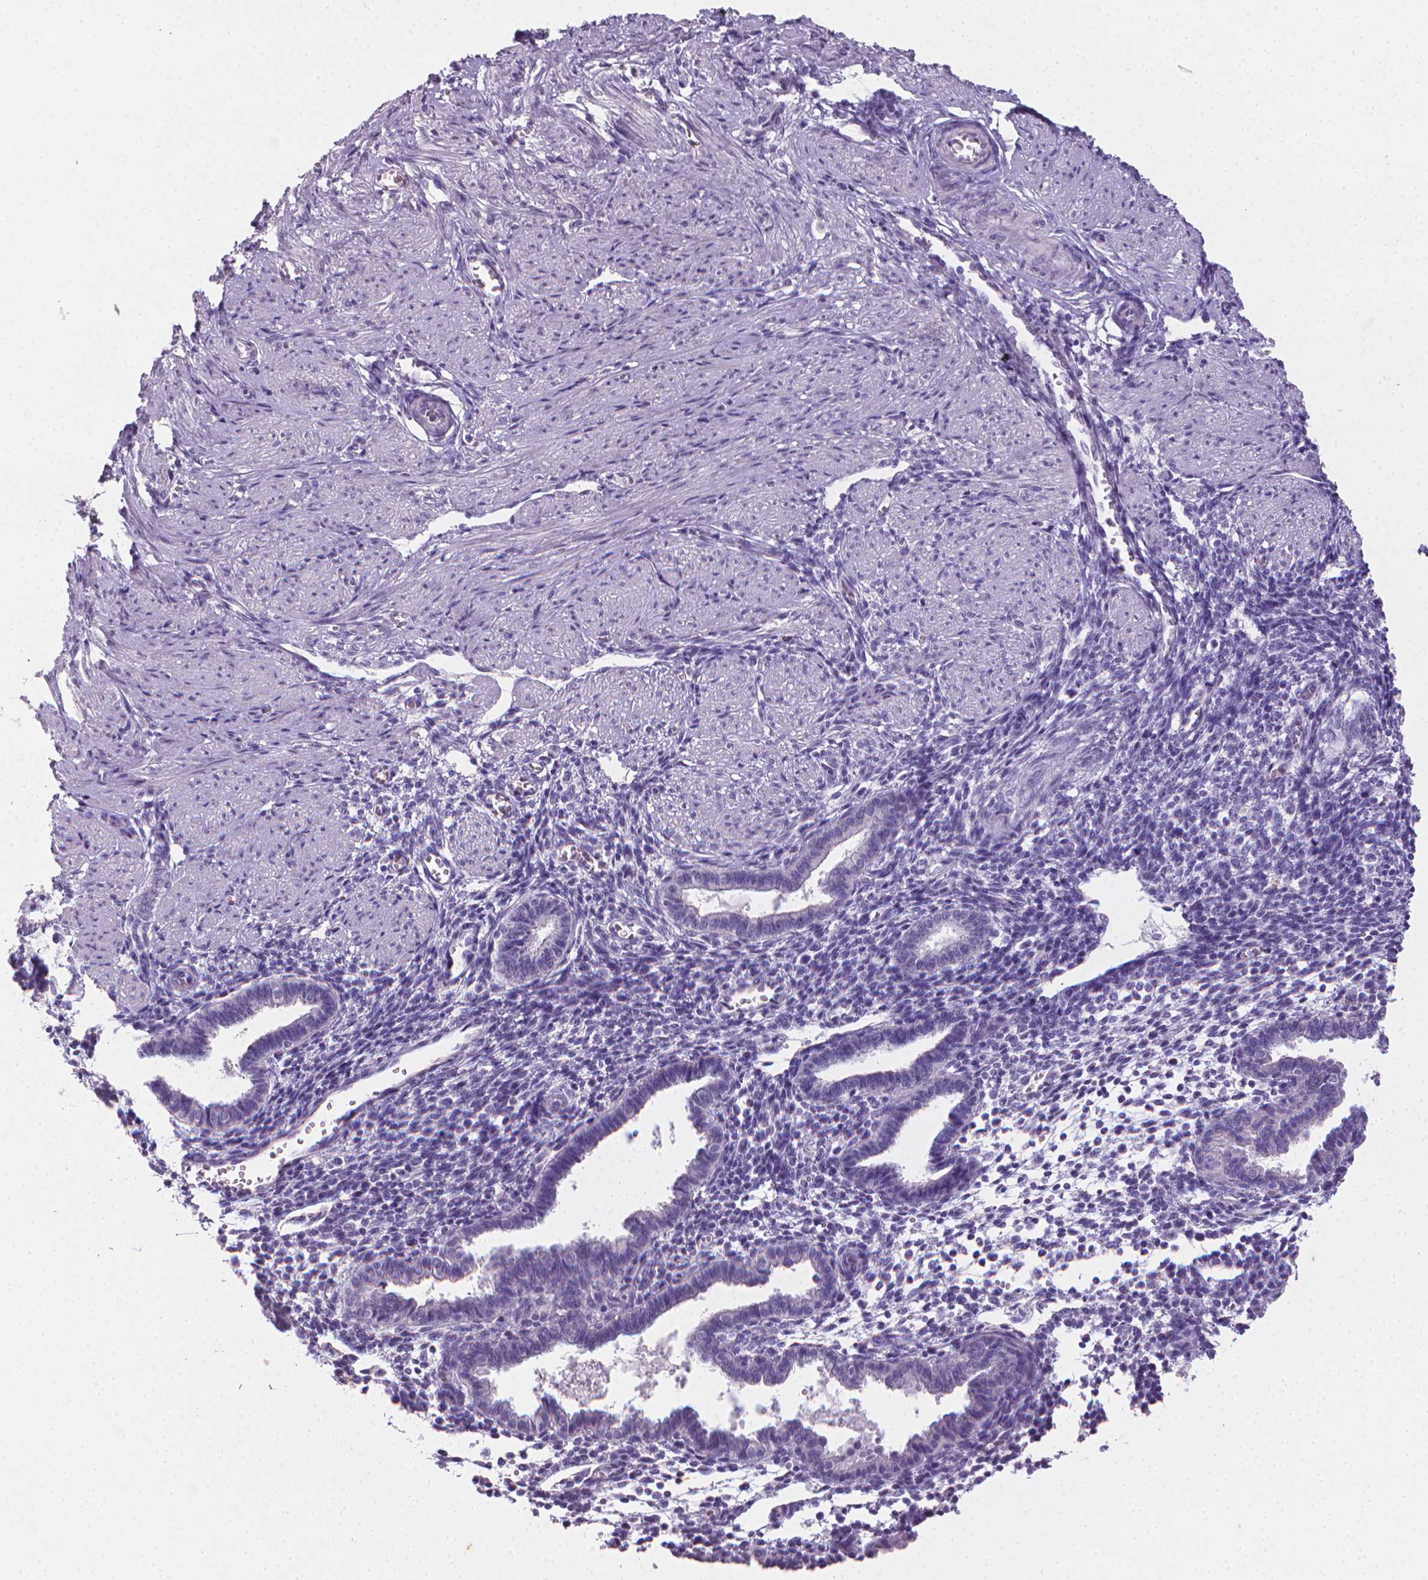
{"staining": {"intensity": "negative", "quantity": "none", "location": "none"}, "tissue": "endometrium", "cell_type": "Cells in endometrial stroma", "image_type": "normal", "snomed": [{"axis": "morphology", "description": "Normal tissue, NOS"}, {"axis": "topography", "description": "Endometrium"}], "caption": "Immunohistochemical staining of benign human endometrium shows no significant staining in cells in endometrial stroma.", "gene": "XPNPEP2", "patient": {"sex": "female", "age": 37}}